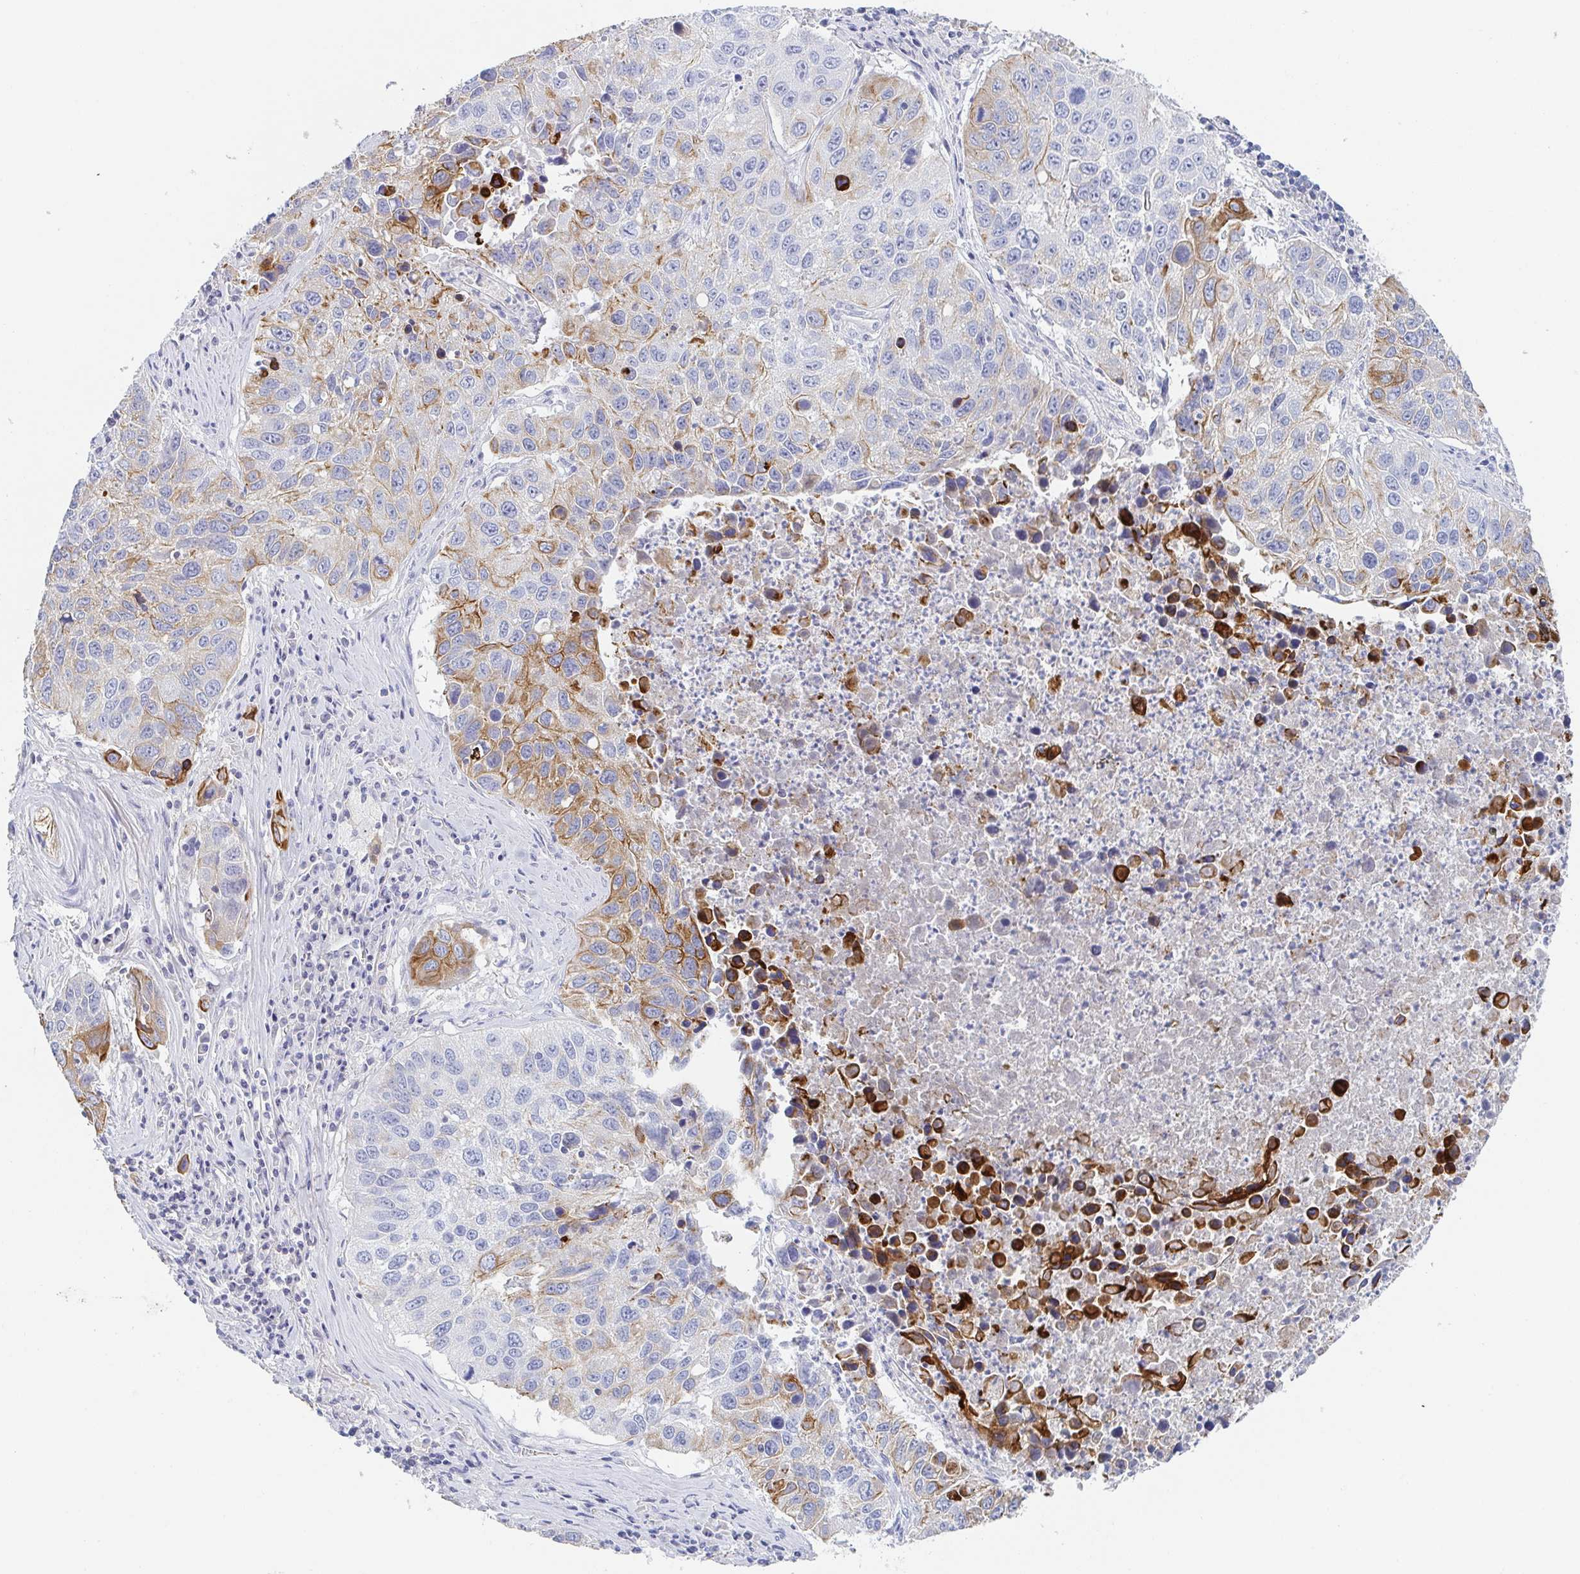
{"staining": {"intensity": "moderate", "quantity": "25%-75%", "location": "cytoplasmic/membranous"}, "tissue": "lung cancer", "cell_type": "Tumor cells", "image_type": "cancer", "snomed": [{"axis": "morphology", "description": "Squamous cell carcinoma, NOS"}, {"axis": "topography", "description": "Lung"}], "caption": "This is a photomicrograph of IHC staining of lung cancer, which shows moderate staining in the cytoplasmic/membranous of tumor cells.", "gene": "RHOV", "patient": {"sex": "female", "age": 61}}